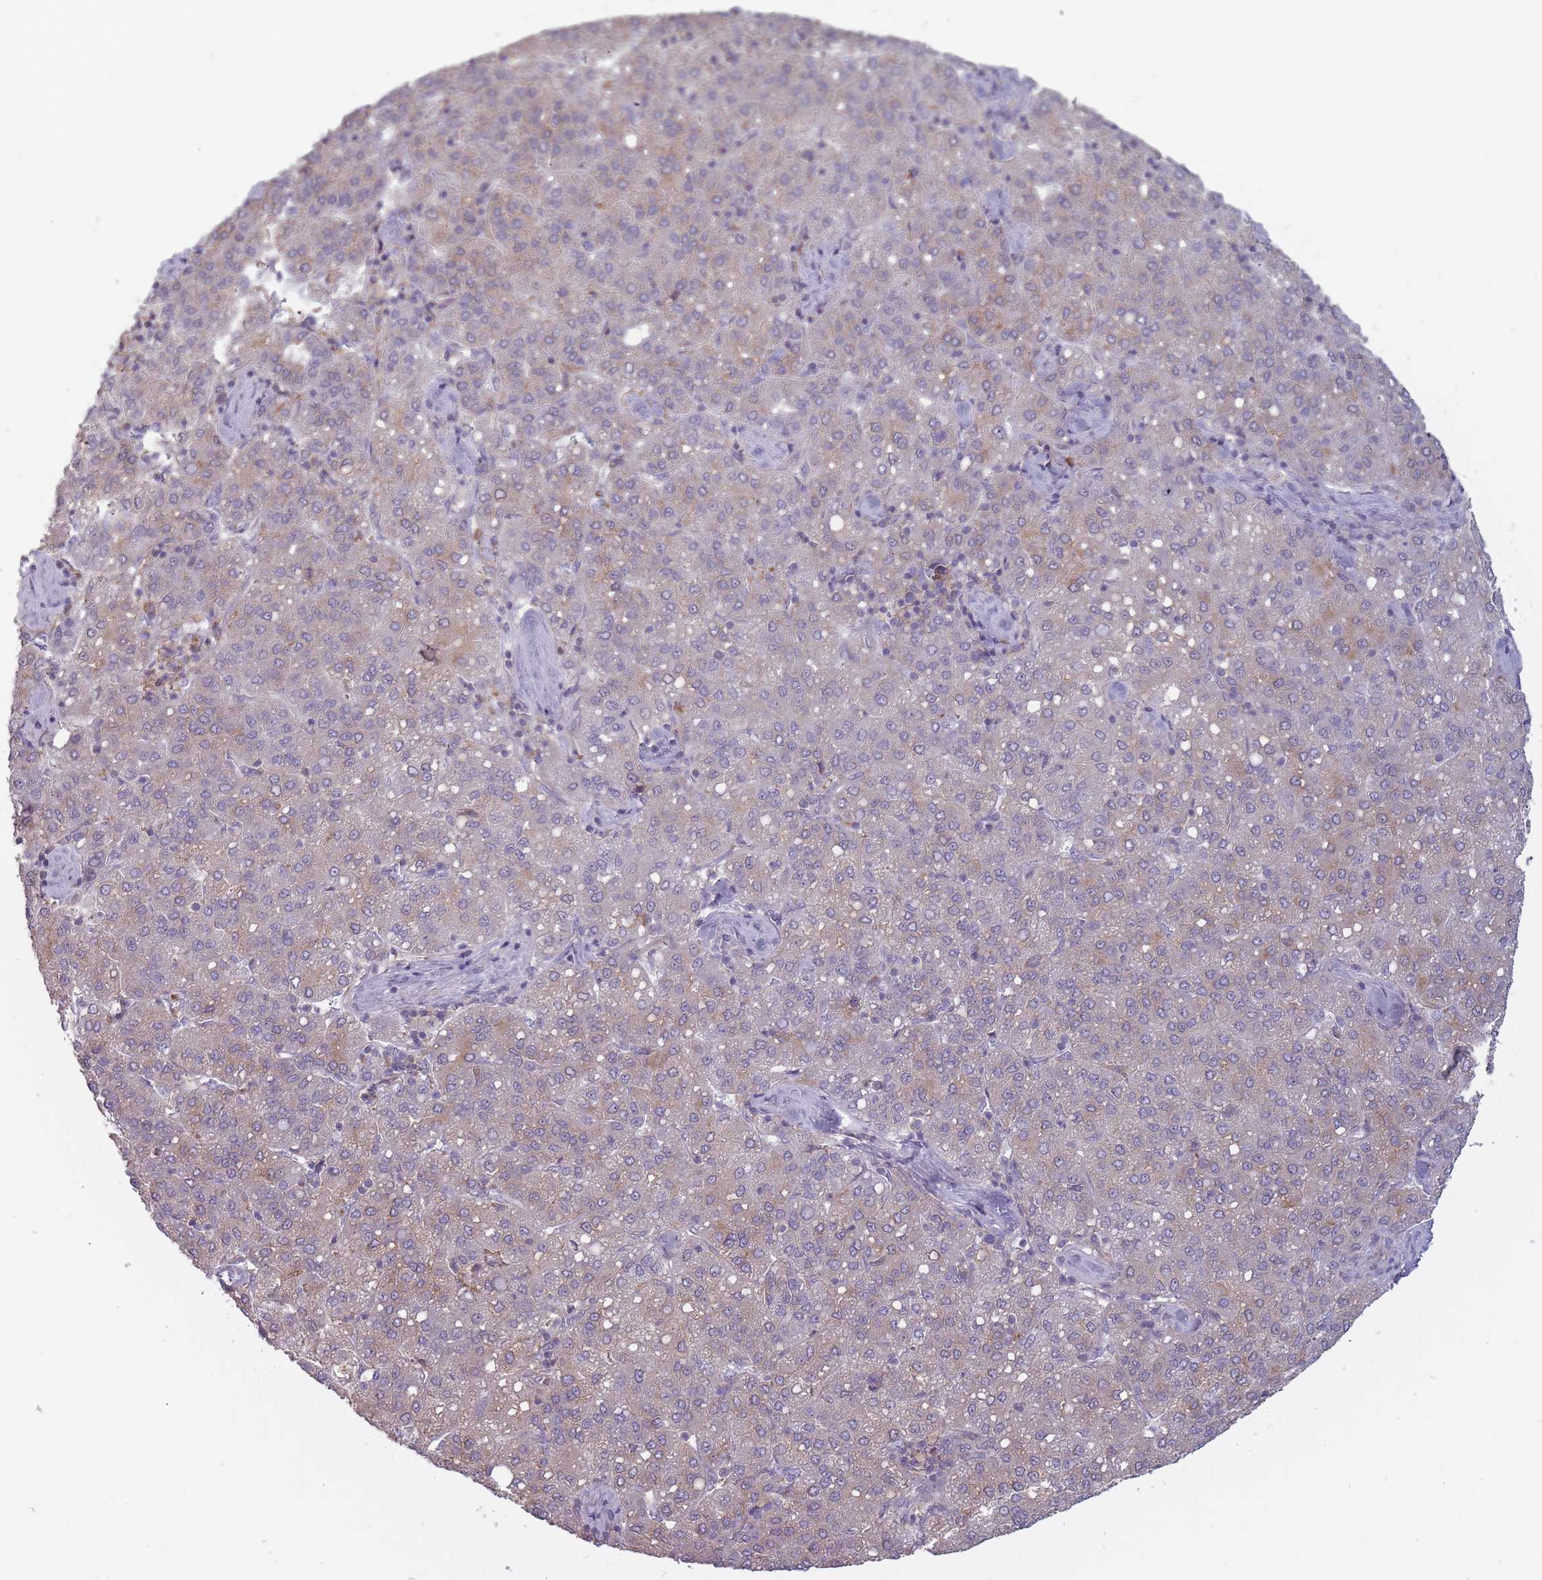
{"staining": {"intensity": "moderate", "quantity": "<25%", "location": "cytoplasmic/membranous"}, "tissue": "liver cancer", "cell_type": "Tumor cells", "image_type": "cancer", "snomed": [{"axis": "morphology", "description": "Carcinoma, Hepatocellular, NOS"}, {"axis": "topography", "description": "Liver"}], "caption": "A histopathology image of liver hepatocellular carcinoma stained for a protein demonstrates moderate cytoplasmic/membranous brown staining in tumor cells.", "gene": "TET3", "patient": {"sex": "male", "age": 65}}